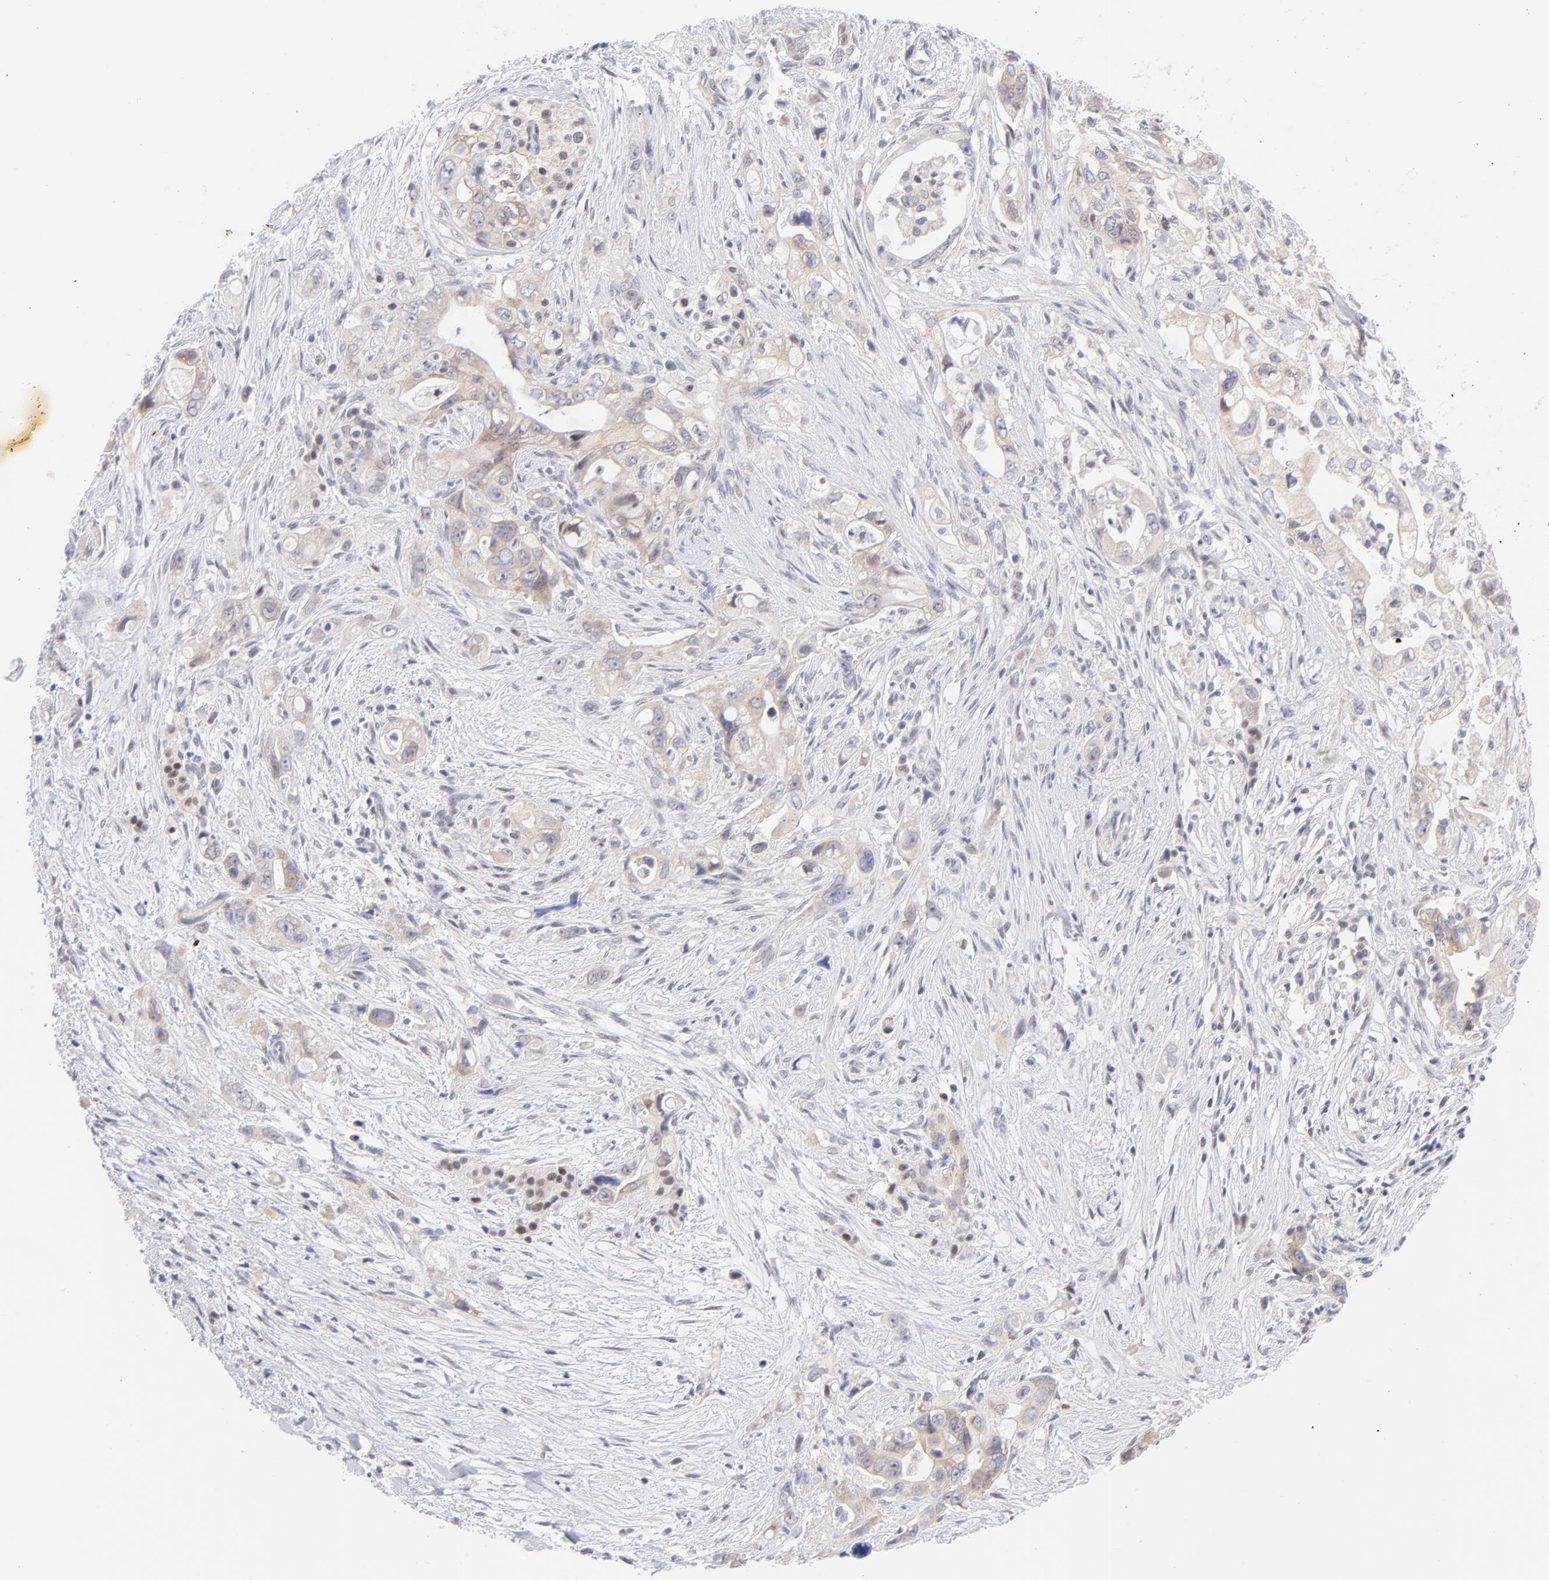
{"staining": {"intensity": "weak", "quantity": "25%-75%", "location": "cytoplasmic/membranous"}, "tissue": "pancreatic cancer", "cell_type": "Tumor cells", "image_type": "cancer", "snomed": [{"axis": "morphology", "description": "Normal tissue, NOS"}, {"axis": "topography", "description": "Pancreas"}], "caption": "Protein expression analysis of human pancreatic cancer reveals weak cytoplasmic/membranous positivity in approximately 25%-75% of tumor cells. The protein of interest is shown in brown color, while the nuclei are stained blue.", "gene": "PBDC1", "patient": {"sex": "male", "age": 42}}